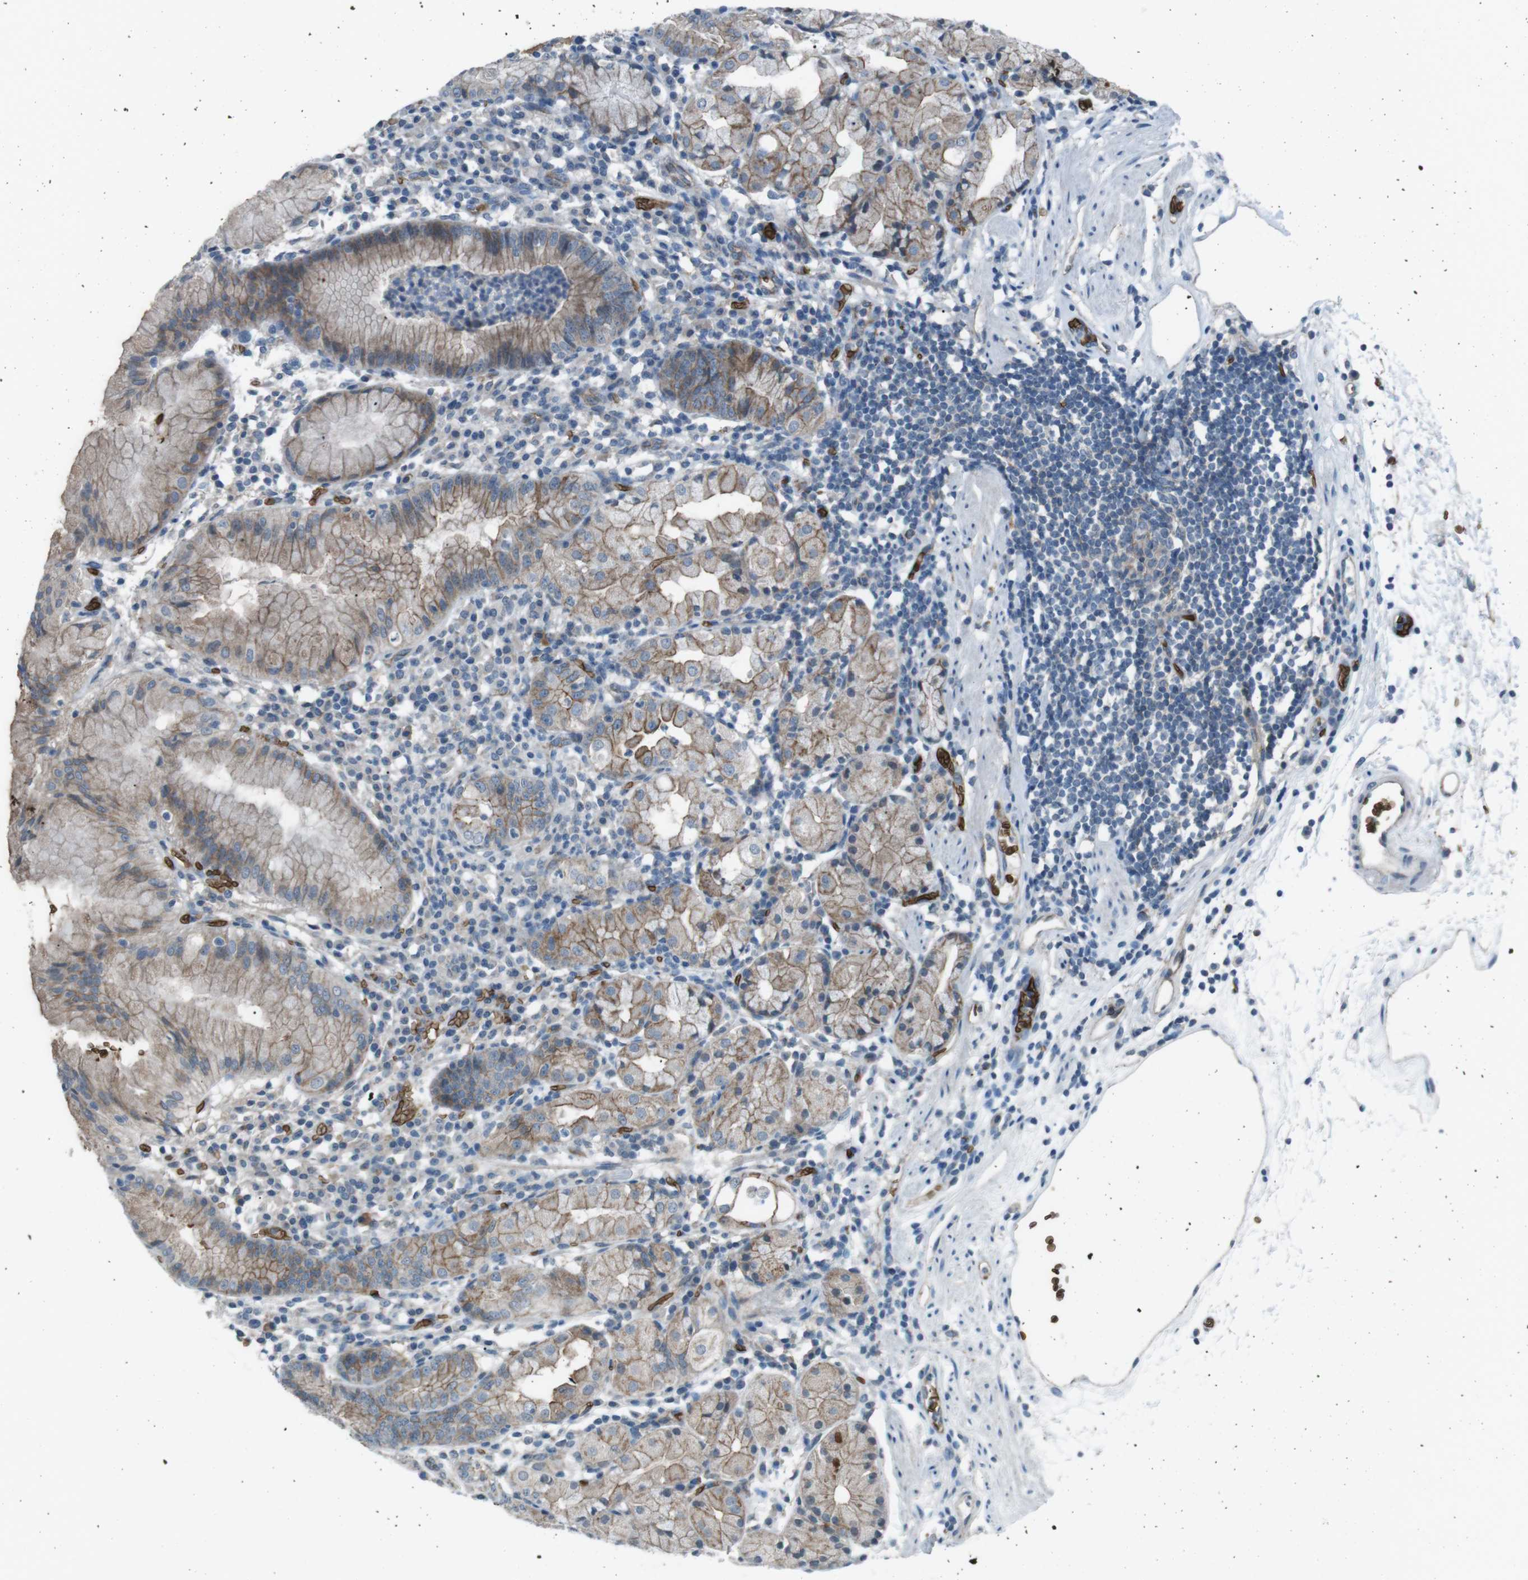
{"staining": {"intensity": "moderate", "quantity": "25%-75%", "location": "cytoplasmic/membranous"}, "tissue": "stomach", "cell_type": "Glandular cells", "image_type": "normal", "snomed": [{"axis": "morphology", "description": "Normal tissue, NOS"}, {"axis": "topography", "description": "Stomach"}, {"axis": "topography", "description": "Stomach, lower"}], "caption": "A brown stain highlights moderate cytoplasmic/membranous expression of a protein in glandular cells of unremarkable human stomach. (Brightfield microscopy of DAB IHC at high magnification).", "gene": "SPTA1", "patient": {"sex": "female", "age": 75}}